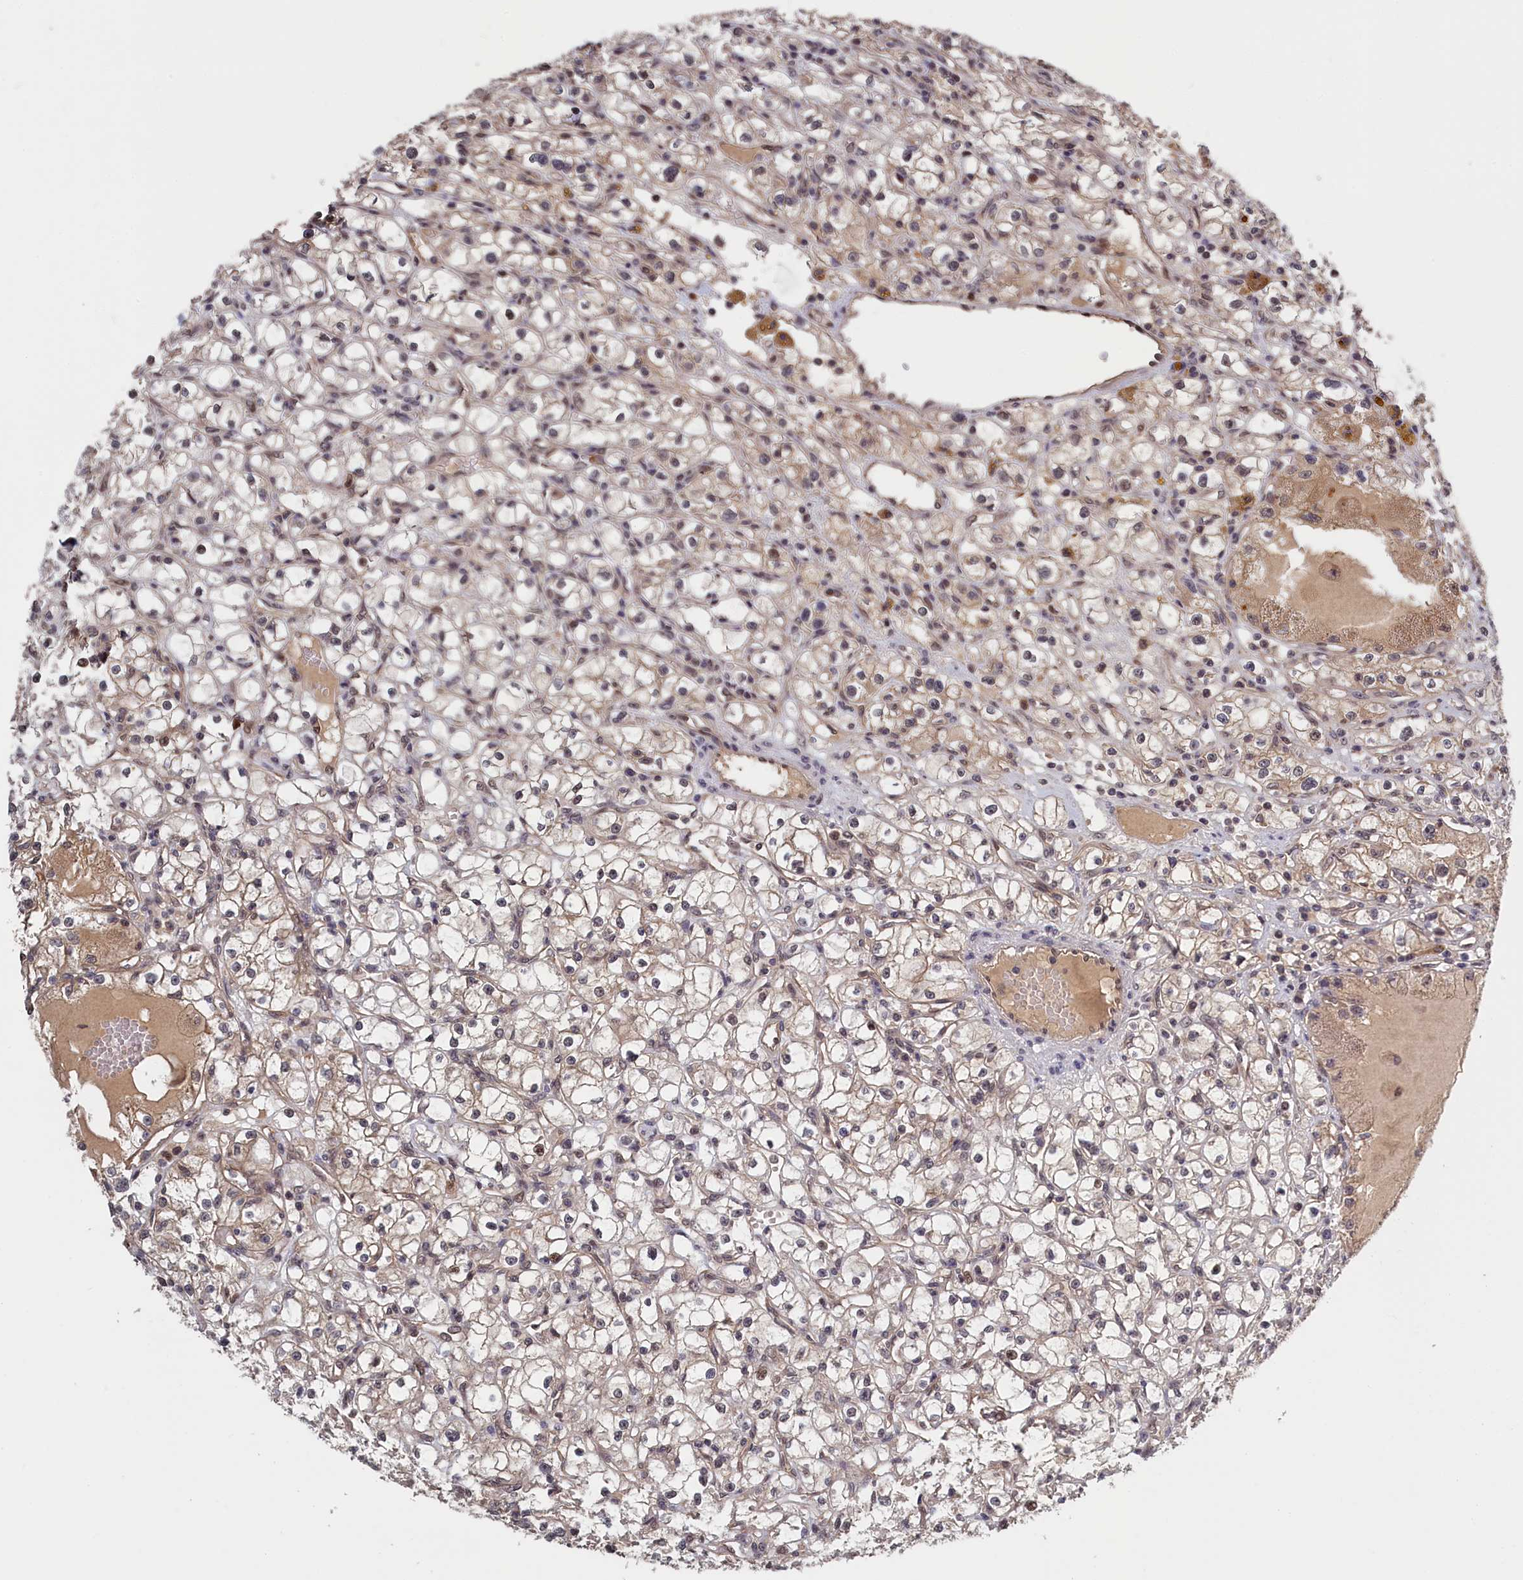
{"staining": {"intensity": "weak", "quantity": "<25%", "location": "nuclear"}, "tissue": "renal cancer", "cell_type": "Tumor cells", "image_type": "cancer", "snomed": [{"axis": "morphology", "description": "Adenocarcinoma, NOS"}, {"axis": "topography", "description": "Kidney"}], "caption": "Renal cancer was stained to show a protein in brown. There is no significant expression in tumor cells.", "gene": "PLP2", "patient": {"sex": "male", "age": 56}}